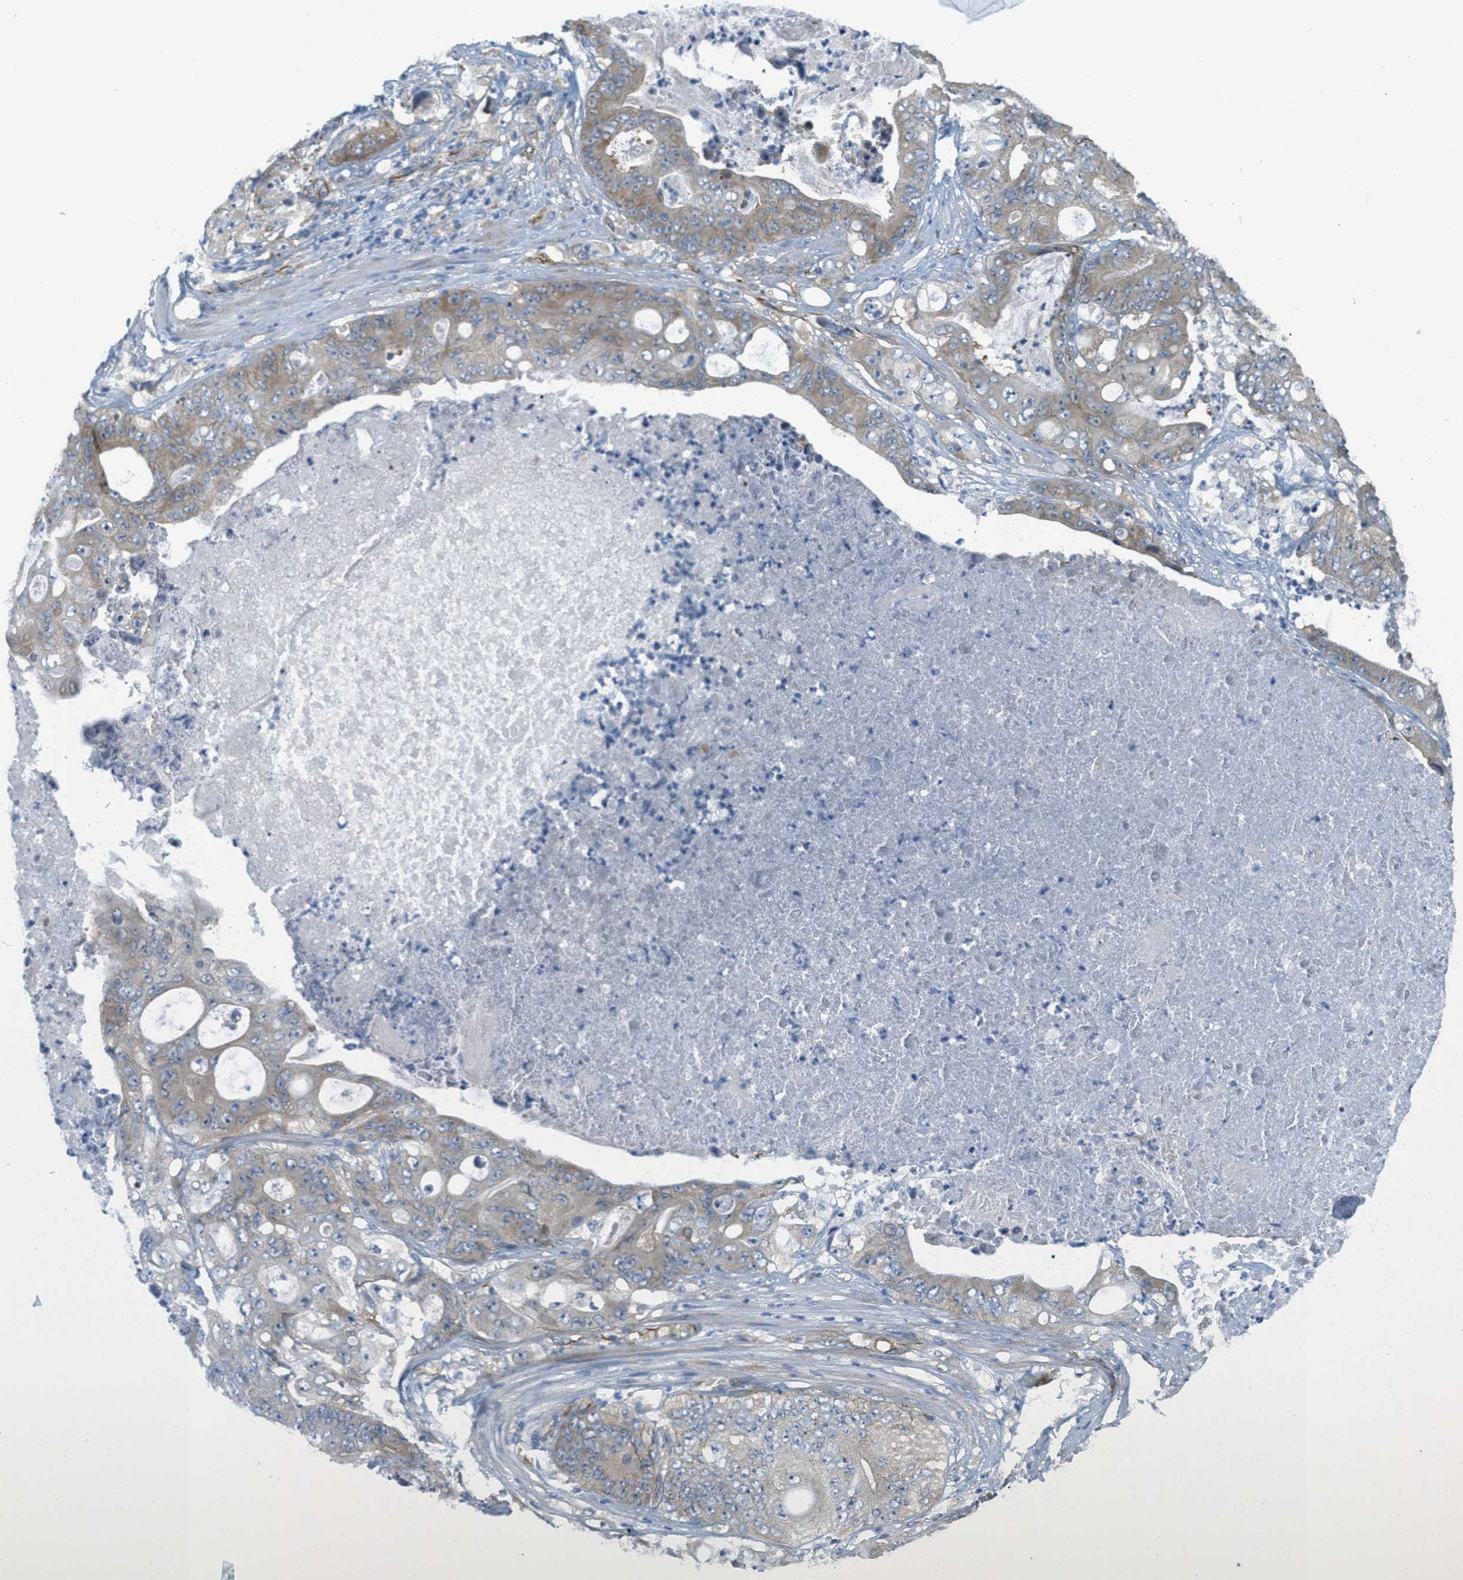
{"staining": {"intensity": "weak", "quantity": "25%-75%", "location": "cytoplasmic/membranous"}, "tissue": "stomach cancer", "cell_type": "Tumor cells", "image_type": "cancer", "snomed": [{"axis": "morphology", "description": "Adenocarcinoma, NOS"}, {"axis": "topography", "description": "Stomach"}], "caption": "Brown immunohistochemical staining in human stomach cancer shows weak cytoplasmic/membranous positivity in about 25%-75% of tumor cells.", "gene": "JCAD", "patient": {"sex": "female", "age": 73}}